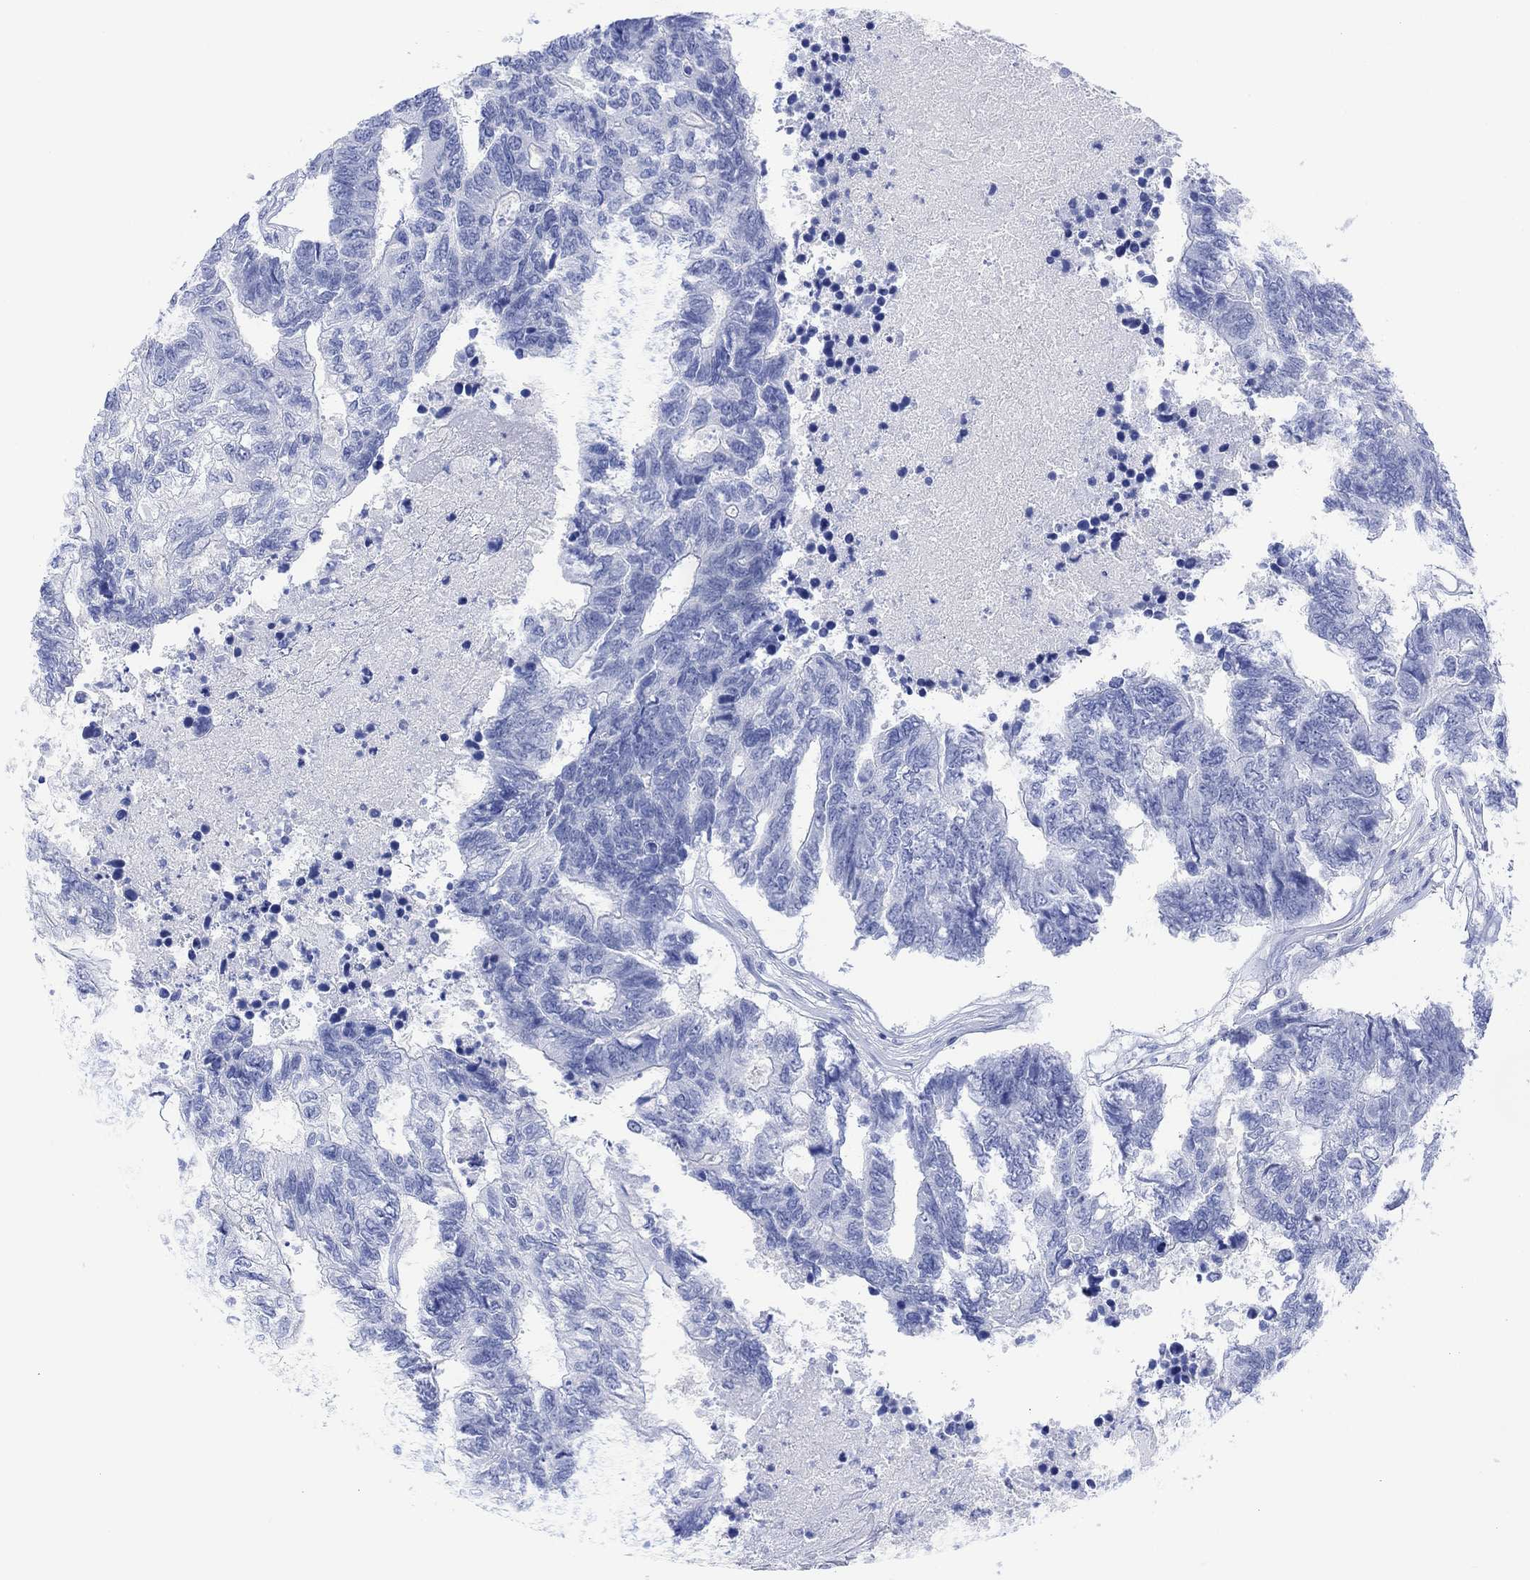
{"staining": {"intensity": "negative", "quantity": "none", "location": "none"}, "tissue": "colorectal cancer", "cell_type": "Tumor cells", "image_type": "cancer", "snomed": [{"axis": "morphology", "description": "Adenocarcinoma, NOS"}, {"axis": "topography", "description": "Colon"}], "caption": "Image shows no protein positivity in tumor cells of colorectal cancer tissue.", "gene": "CELF4", "patient": {"sex": "female", "age": 48}}